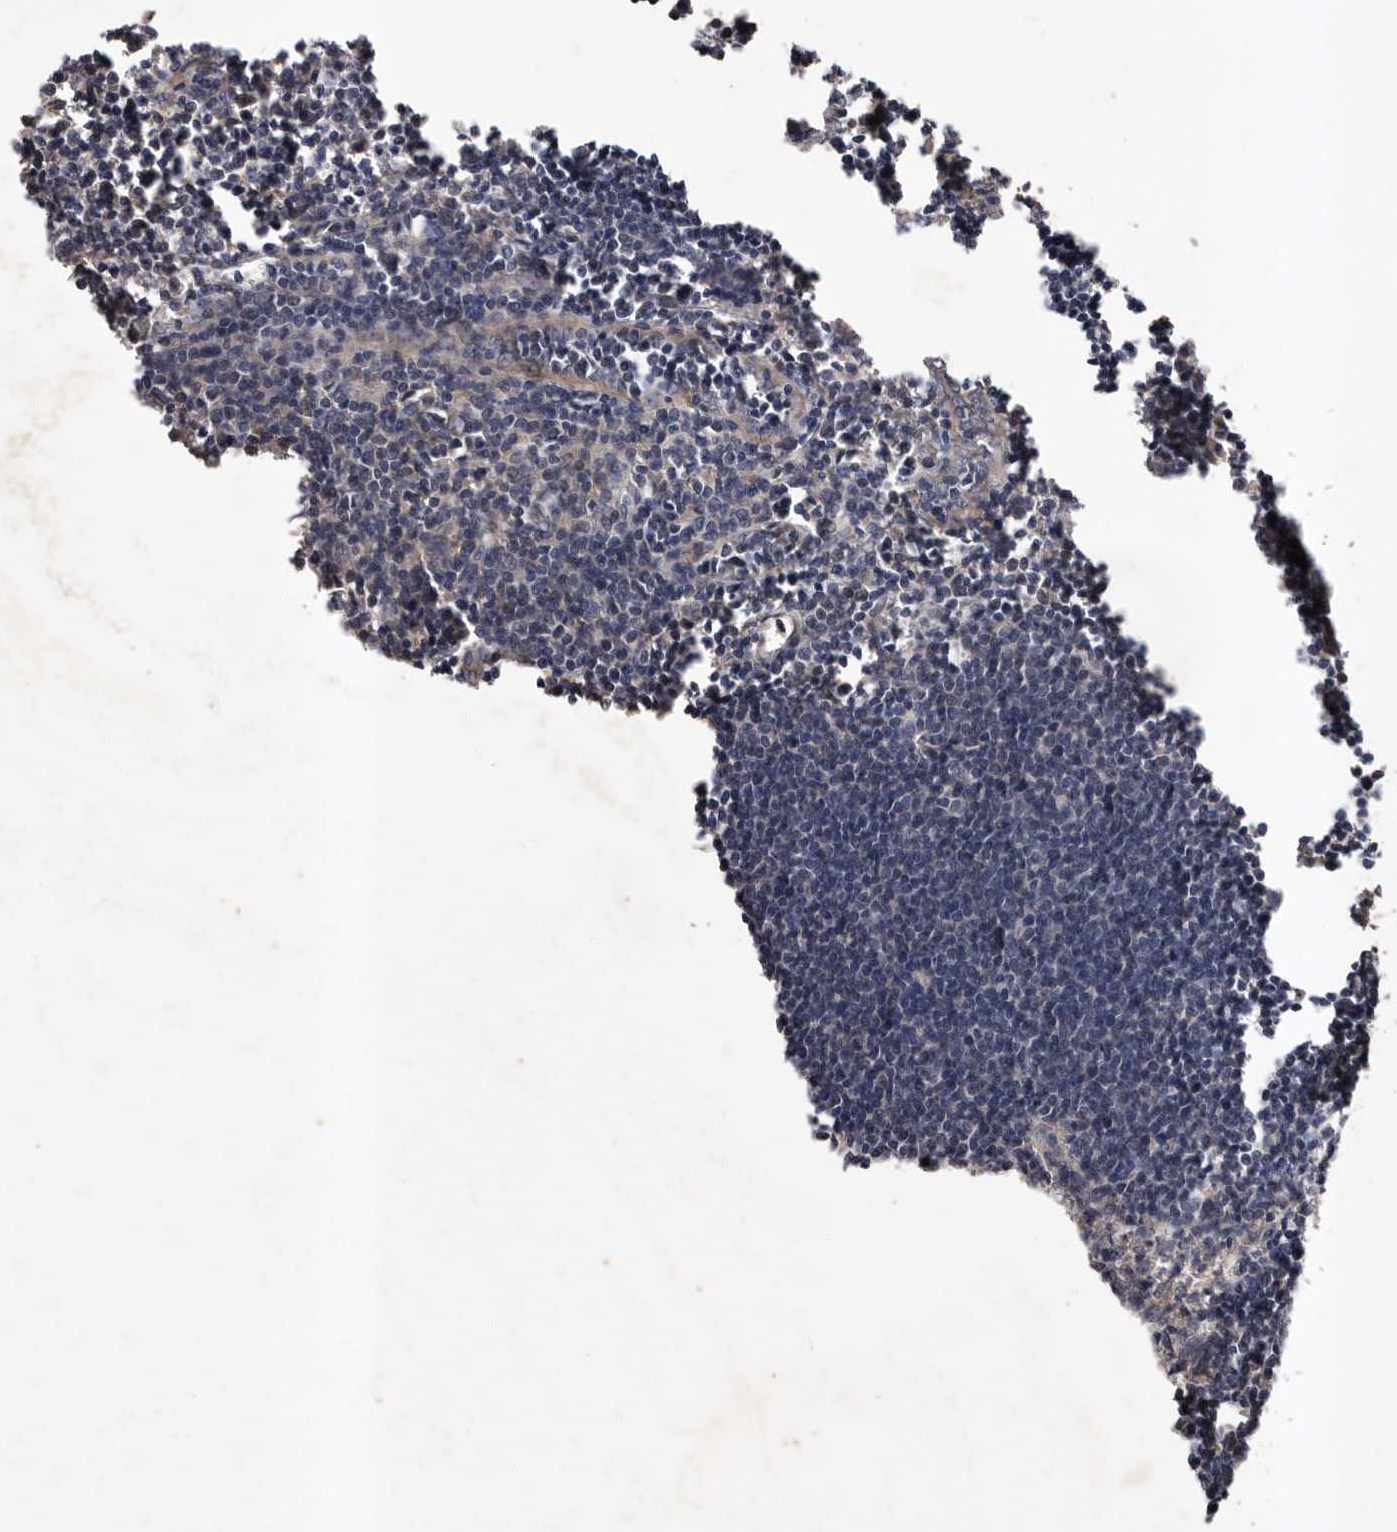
{"staining": {"intensity": "weak", "quantity": ">75%", "location": "cytoplasmic/membranous"}, "tissue": "lymph node", "cell_type": "Germinal center cells", "image_type": "normal", "snomed": [{"axis": "morphology", "description": "Normal tissue, NOS"}, {"axis": "morphology", "description": "Malignant melanoma, Metastatic site"}, {"axis": "topography", "description": "Lymph node"}], "caption": "Germinal center cells display low levels of weak cytoplasmic/membranous expression in about >75% of cells in benign human lymph node. The protein of interest is shown in brown color, while the nuclei are stained blue.", "gene": "PRKD1", "patient": {"sex": "male", "age": 41}}